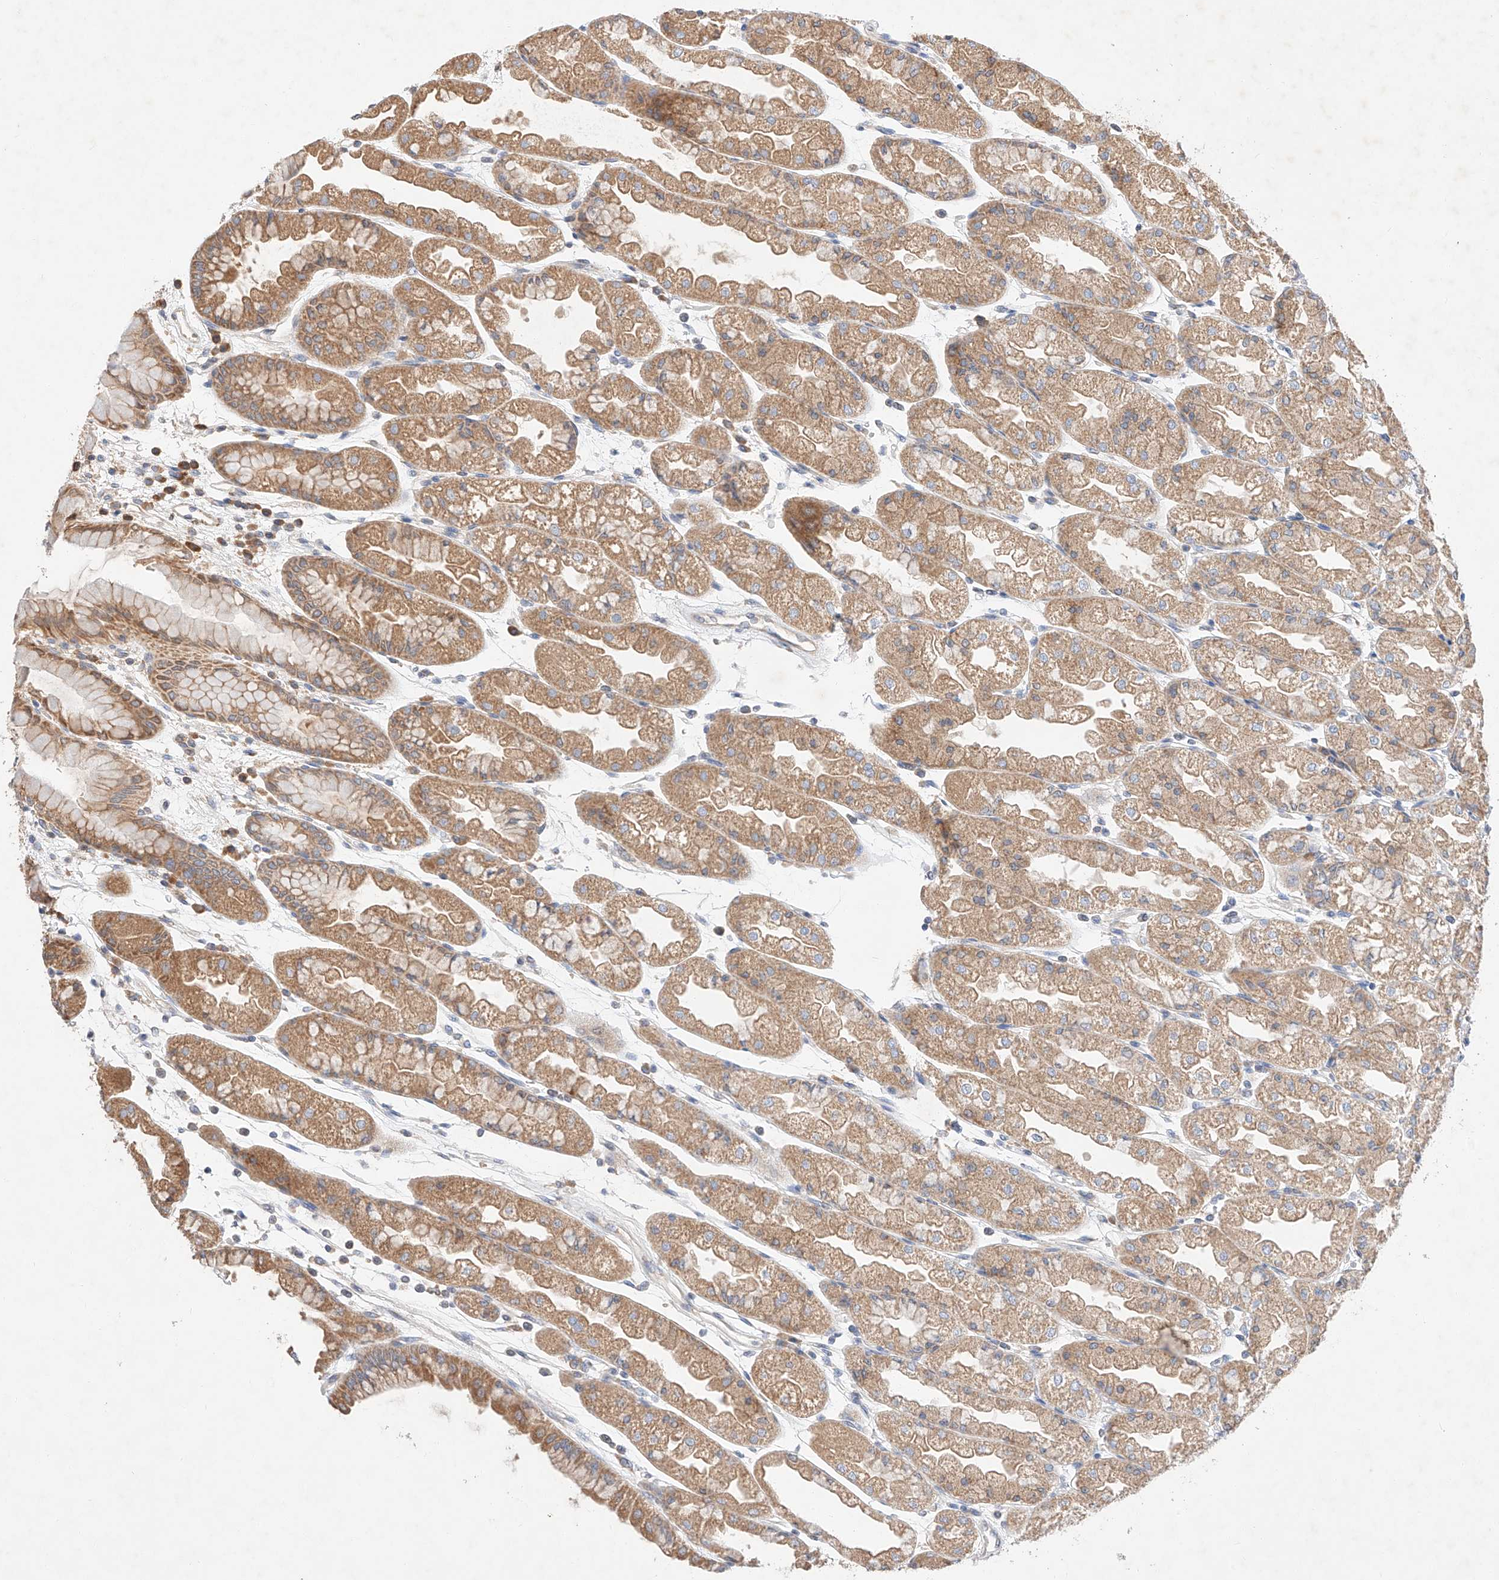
{"staining": {"intensity": "moderate", "quantity": ">75%", "location": "cytoplasmic/membranous"}, "tissue": "stomach", "cell_type": "Glandular cells", "image_type": "normal", "snomed": [{"axis": "morphology", "description": "Normal tissue, NOS"}, {"axis": "topography", "description": "Stomach, upper"}], "caption": "Stomach stained for a protein exhibits moderate cytoplasmic/membranous positivity in glandular cells.", "gene": "C6orf118", "patient": {"sex": "male", "age": 47}}